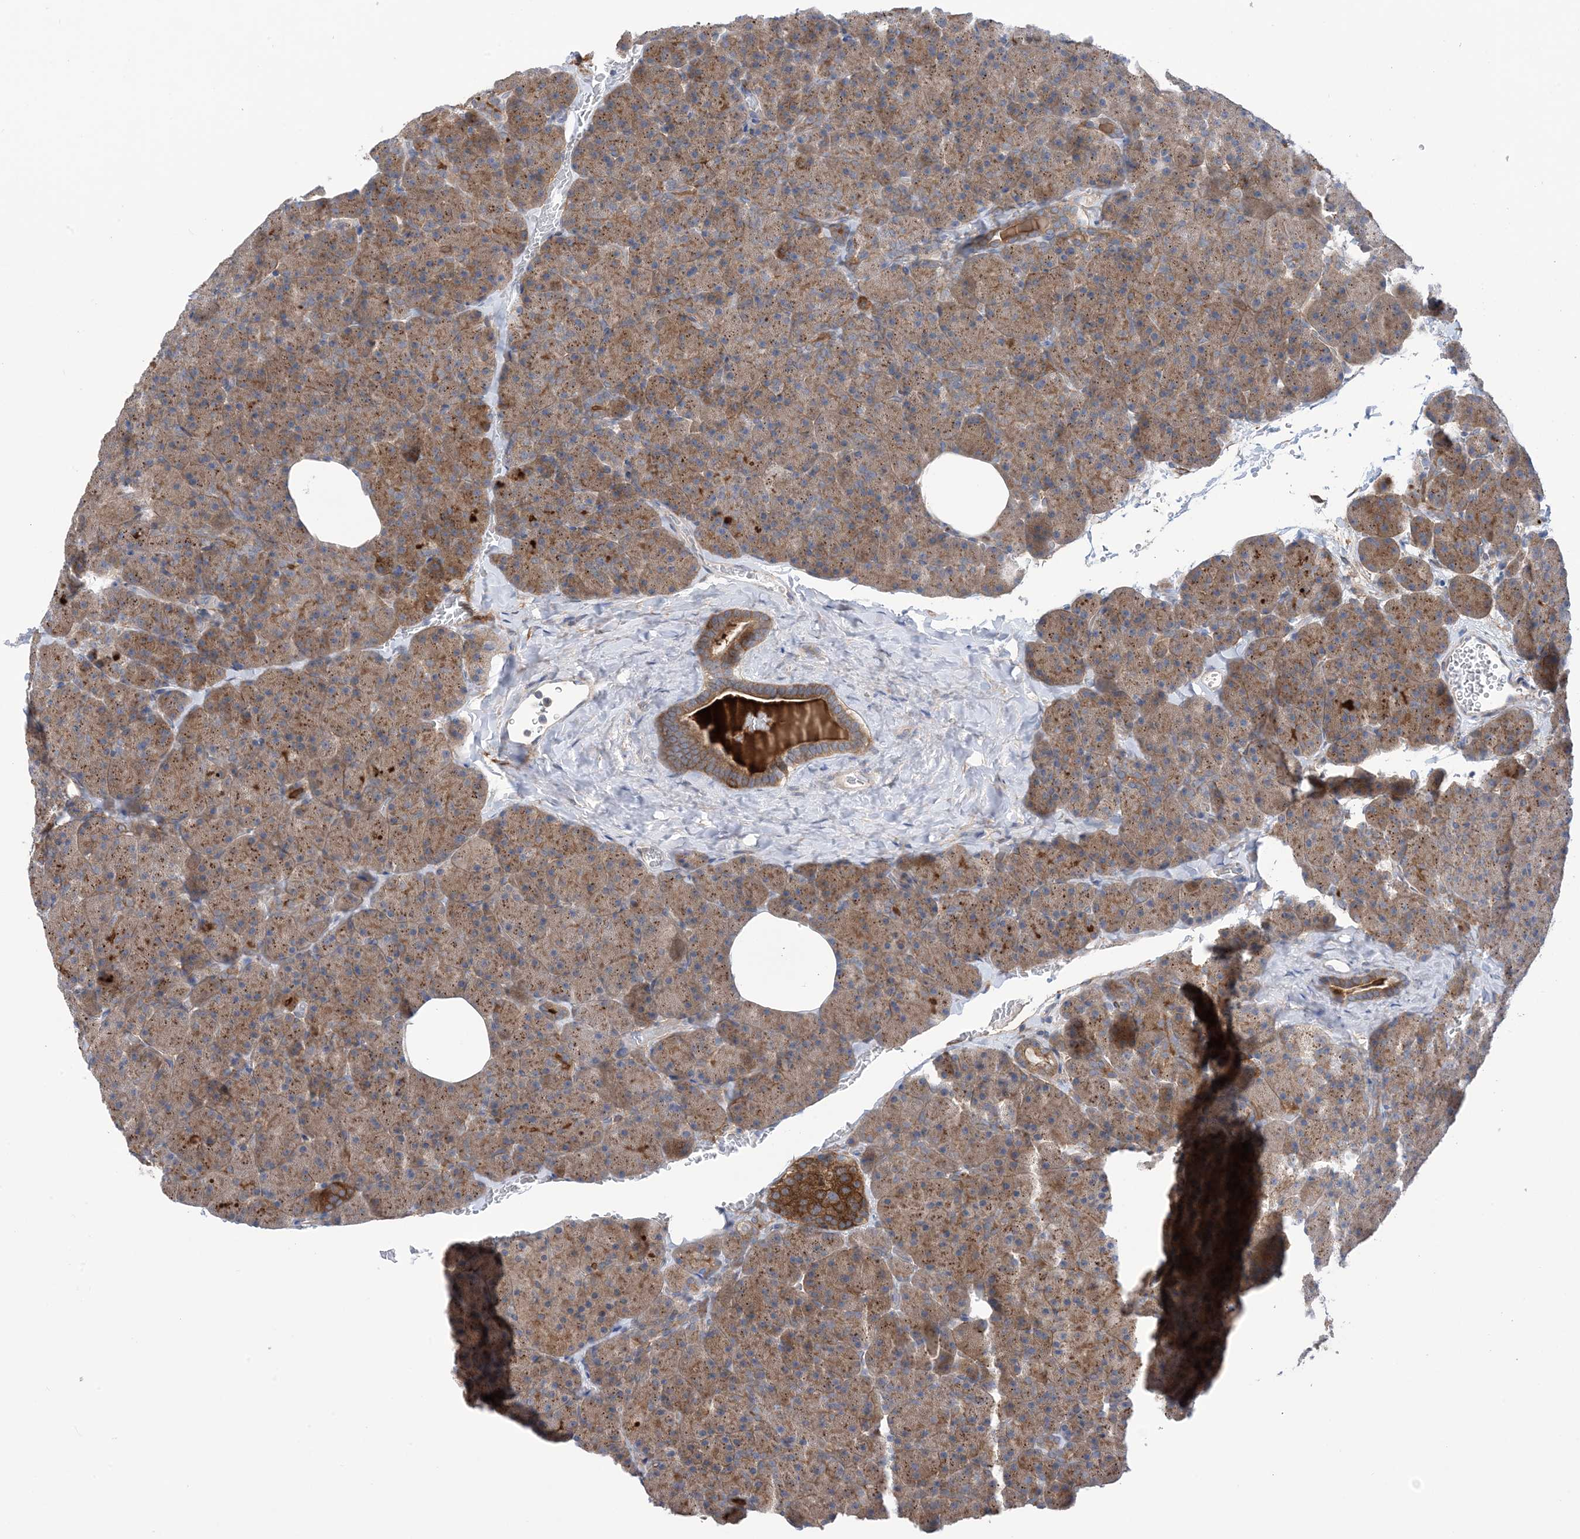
{"staining": {"intensity": "moderate", "quantity": ">75%", "location": "cytoplasmic/membranous"}, "tissue": "pancreas", "cell_type": "Exocrine glandular cells", "image_type": "normal", "snomed": [{"axis": "morphology", "description": "Normal tissue, NOS"}, {"axis": "morphology", "description": "Carcinoid, malignant, NOS"}, {"axis": "topography", "description": "Pancreas"}], "caption": "Immunohistochemical staining of normal pancreas reveals moderate cytoplasmic/membranous protein staining in about >75% of exocrine glandular cells.", "gene": "EHBP1", "patient": {"sex": "female", "age": 35}}